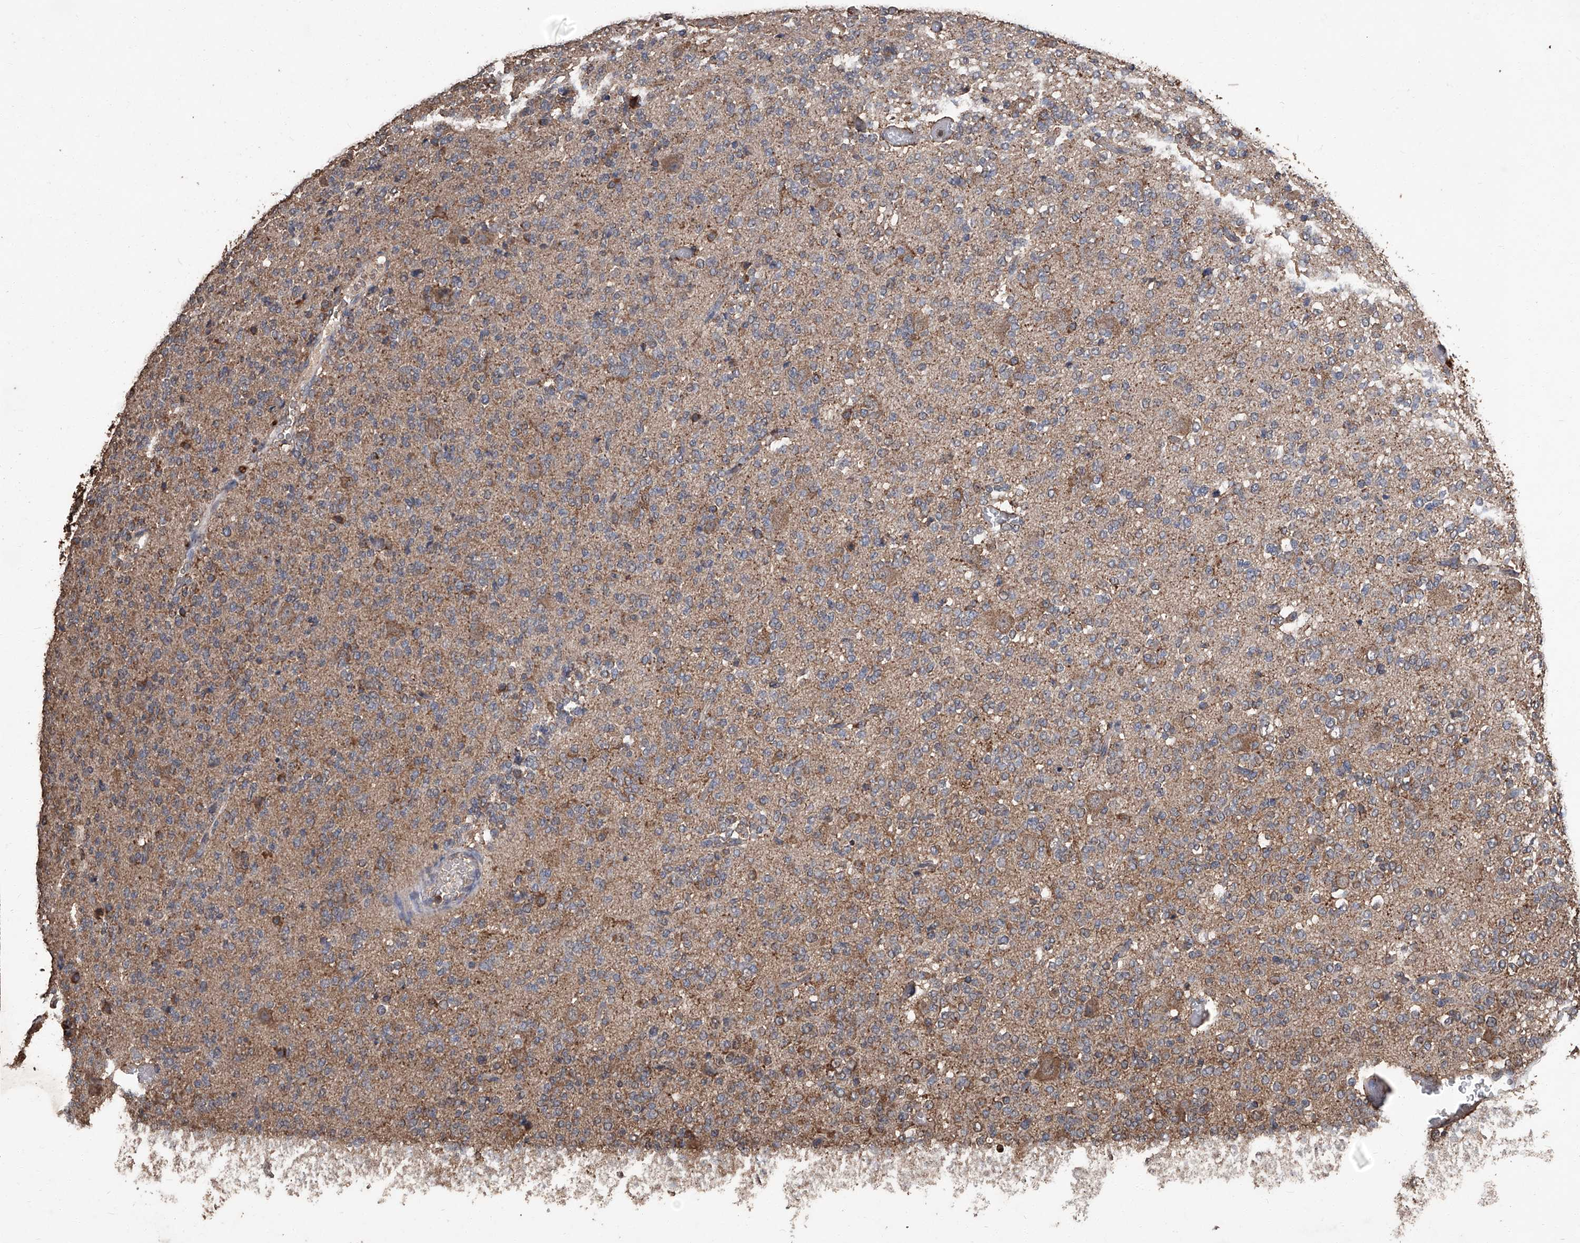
{"staining": {"intensity": "weak", "quantity": "25%-75%", "location": "cytoplasmic/membranous"}, "tissue": "glioma", "cell_type": "Tumor cells", "image_type": "cancer", "snomed": [{"axis": "morphology", "description": "Glioma, malignant, Low grade"}, {"axis": "topography", "description": "Brain"}], "caption": "Protein staining of glioma tissue demonstrates weak cytoplasmic/membranous positivity in approximately 25%-75% of tumor cells. (DAB (3,3'-diaminobenzidine) = brown stain, brightfield microscopy at high magnification).", "gene": "STARD7", "patient": {"sex": "male", "age": 38}}